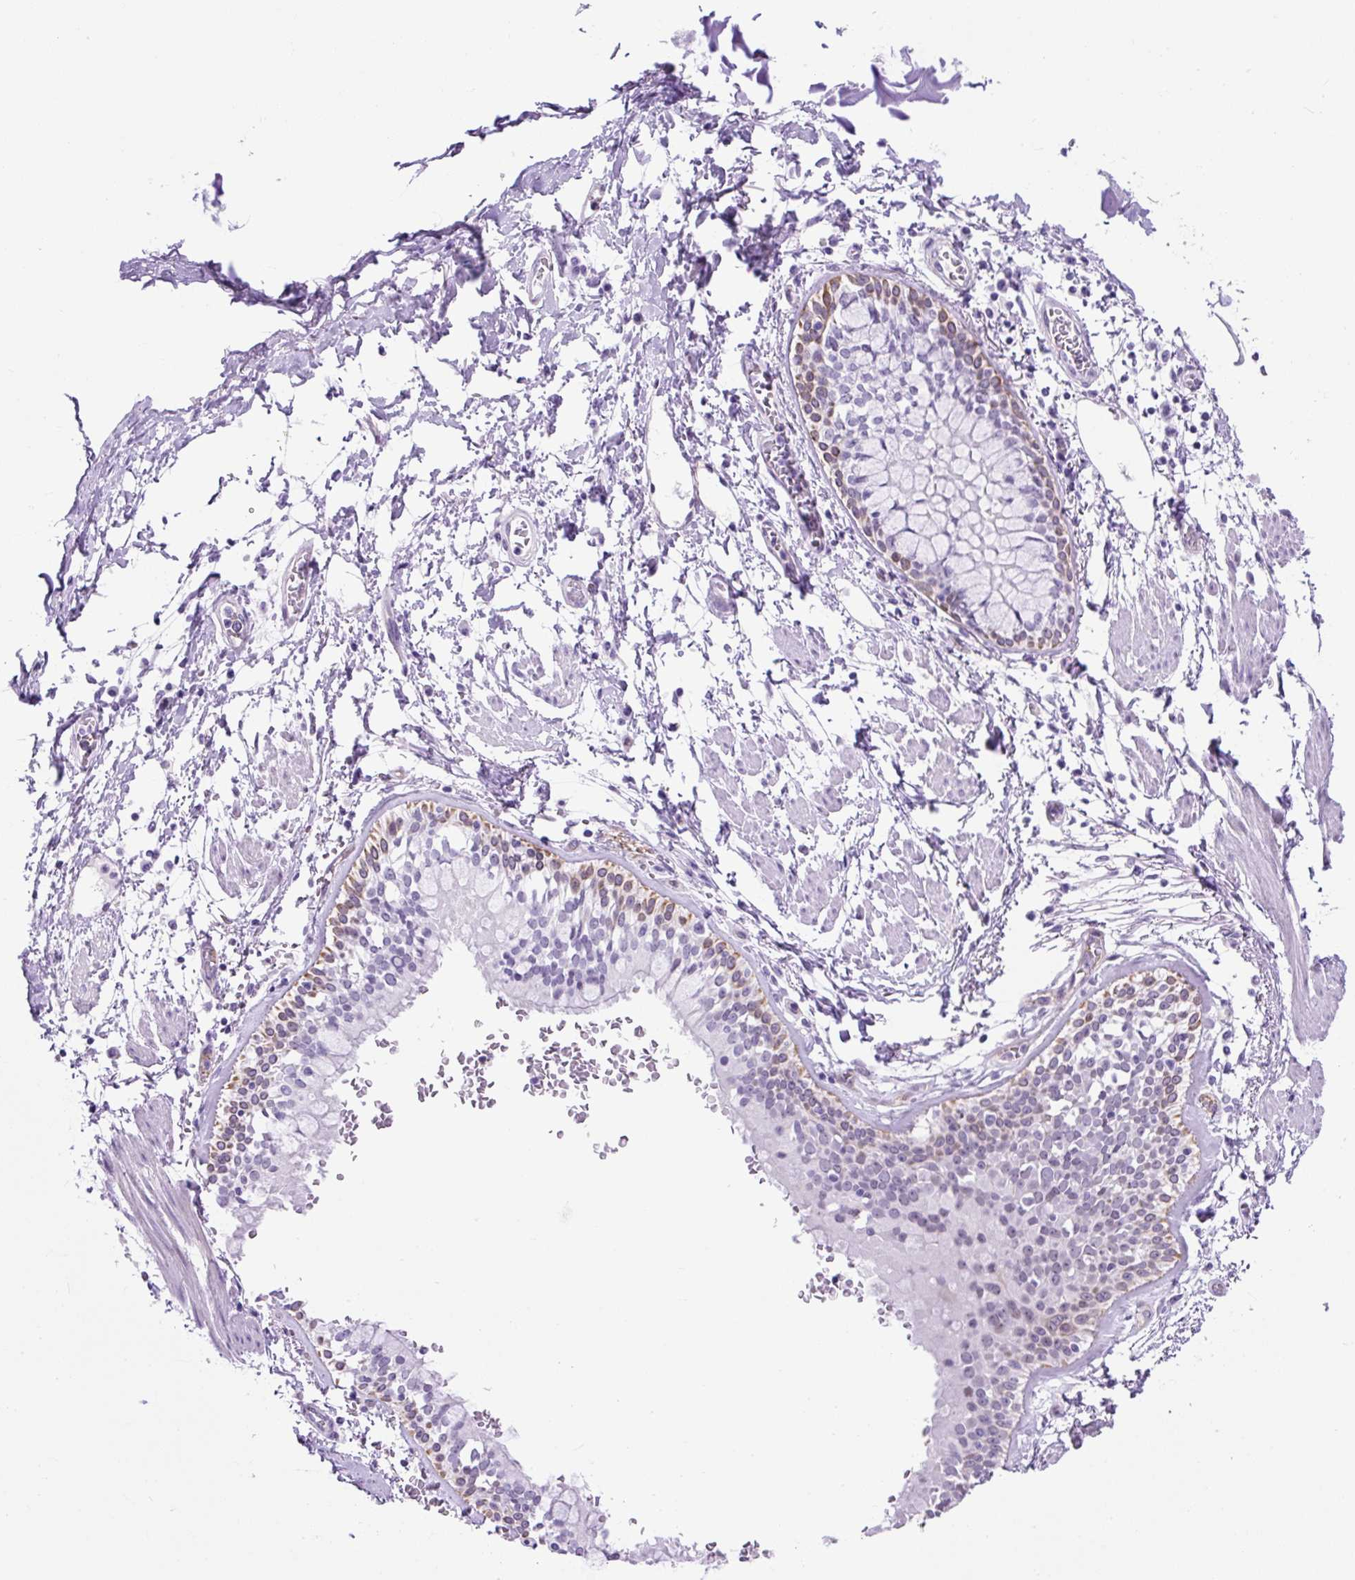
{"staining": {"intensity": "negative", "quantity": "none", "location": "none"}, "tissue": "adipose tissue", "cell_type": "Adipocytes", "image_type": "normal", "snomed": [{"axis": "morphology", "description": "Normal tissue, NOS"}, {"axis": "morphology", "description": "Degeneration, NOS"}, {"axis": "topography", "description": "Cartilage tissue"}, {"axis": "topography", "description": "Lung"}], "caption": "Adipocytes are negative for protein expression in normal human adipose tissue. The staining was performed using DAB to visualize the protein expression in brown, while the nuclei were stained in blue with hematoxylin (Magnification: 20x).", "gene": "KRT12", "patient": {"sex": "female", "age": 61}}